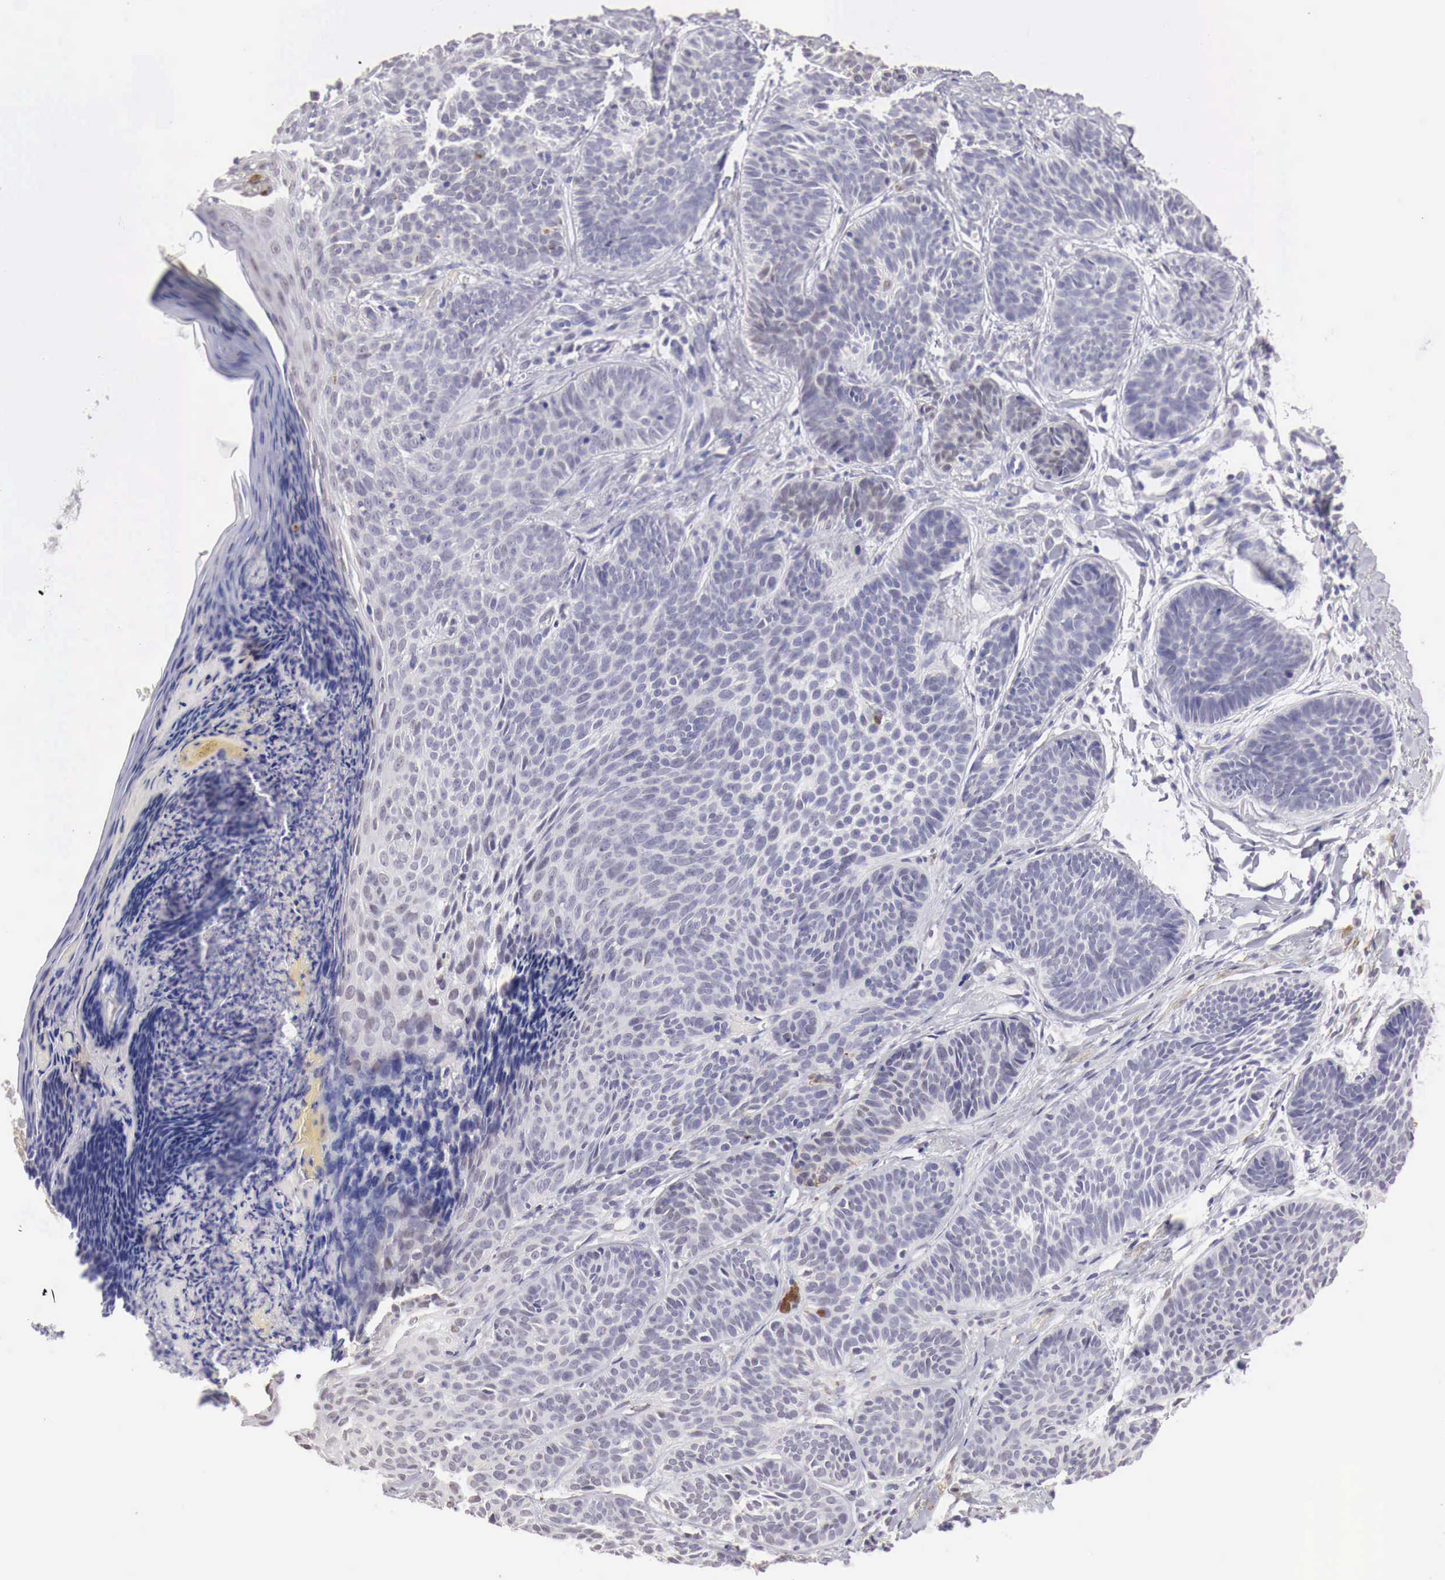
{"staining": {"intensity": "negative", "quantity": "none", "location": "none"}, "tissue": "skin cancer", "cell_type": "Tumor cells", "image_type": "cancer", "snomed": [{"axis": "morphology", "description": "Basal cell carcinoma"}, {"axis": "topography", "description": "Skin"}], "caption": "Protein analysis of skin basal cell carcinoma displays no significant staining in tumor cells. The staining is performed using DAB (3,3'-diaminobenzidine) brown chromogen with nuclei counter-stained in using hematoxylin.", "gene": "UBA1", "patient": {"sex": "female", "age": 62}}